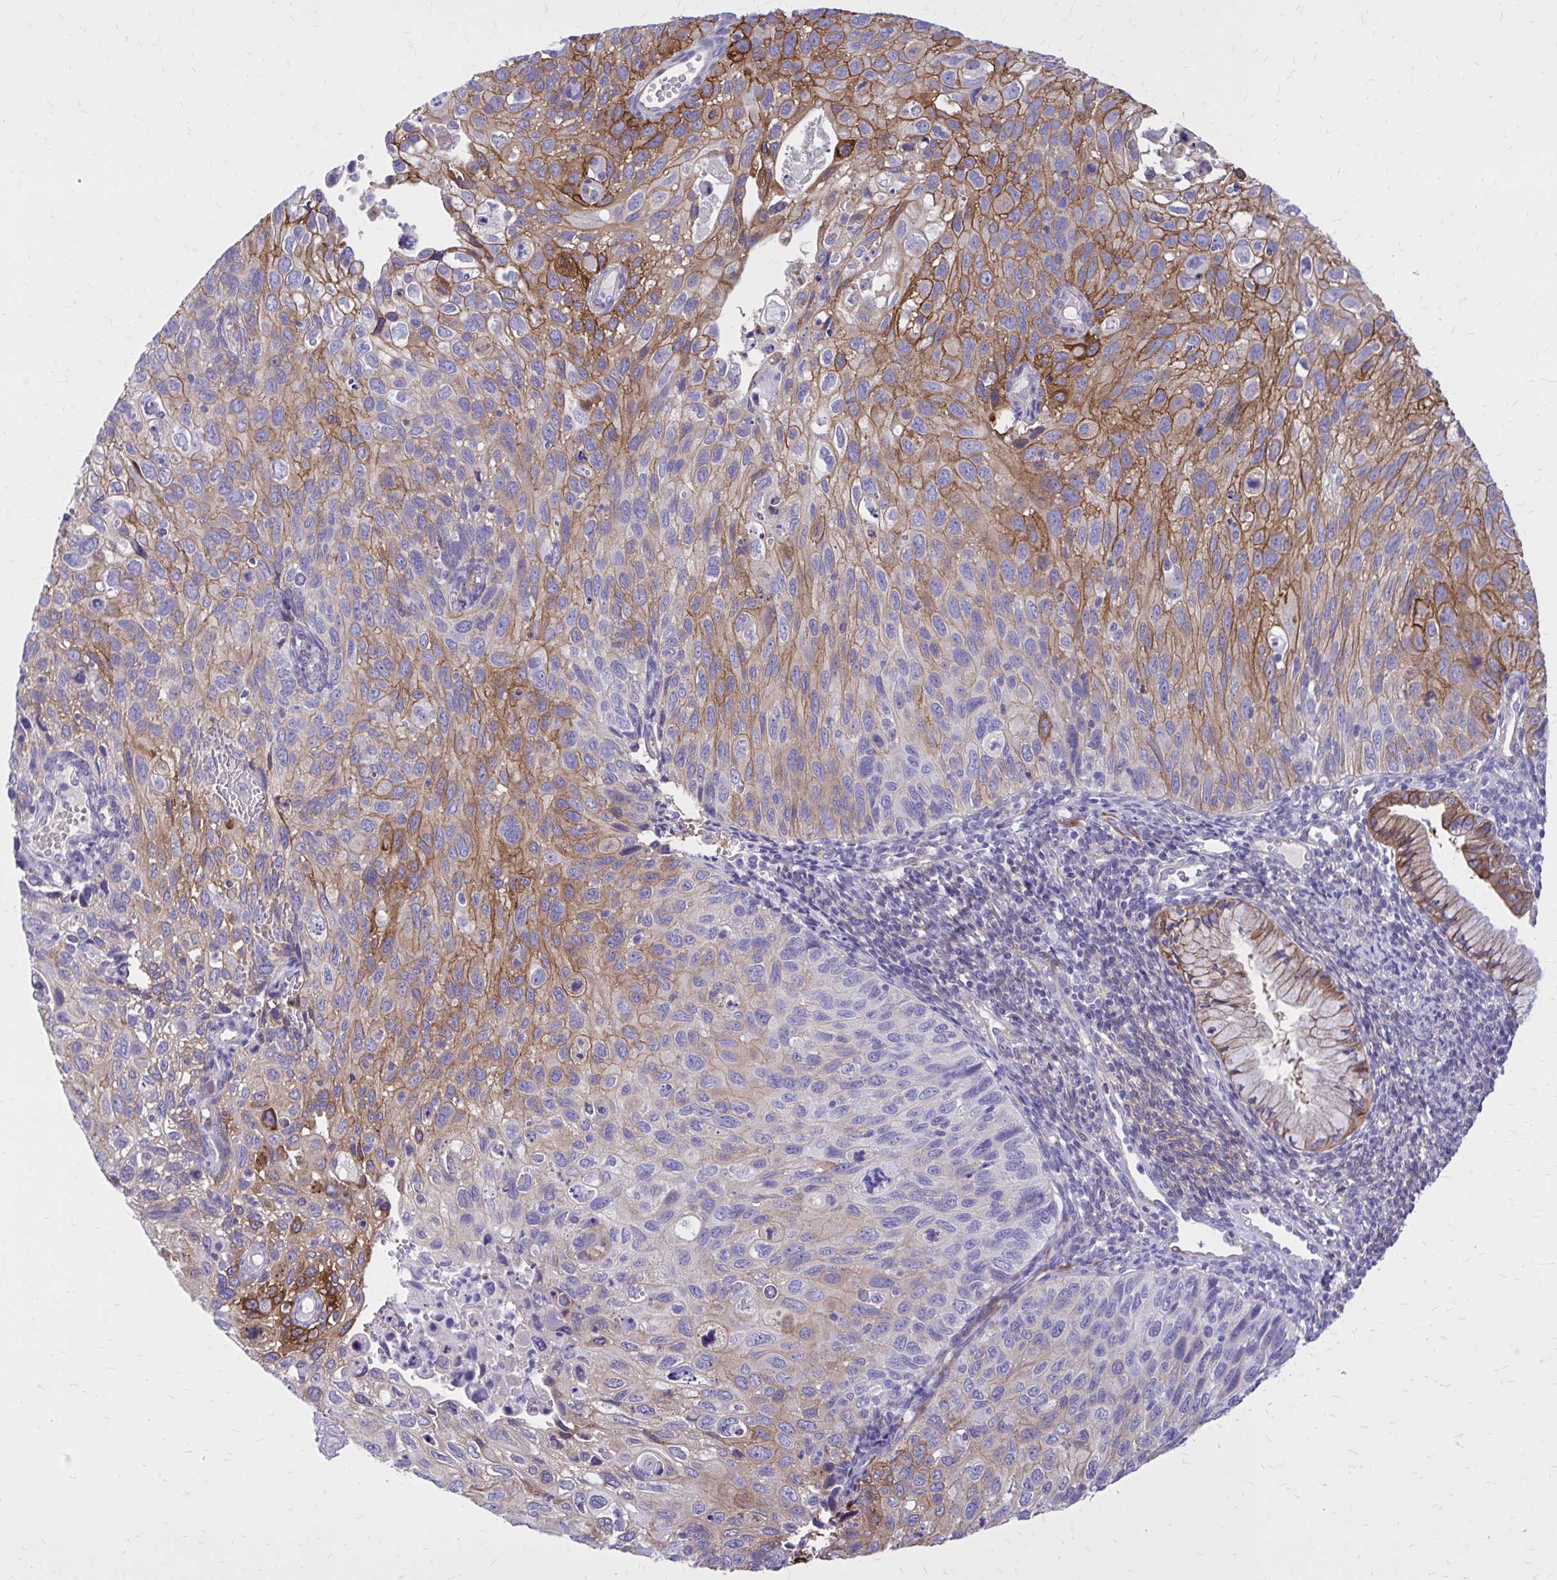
{"staining": {"intensity": "moderate", "quantity": "25%-75%", "location": "cytoplasmic/membranous"}, "tissue": "cervical cancer", "cell_type": "Tumor cells", "image_type": "cancer", "snomed": [{"axis": "morphology", "description": "Squamous cell carcinoma, NOS"}, {"axis": "topography", "description": "Cervix"}], "caption": "IHC histopathology image of neoplastic tissue: cervical cancer (squamous cell carcinoma) stained using IHC demonstrates medium levels of moderate protein expression localized specifically in the cytoplasmic/membranous of tumor cells, appearing as a cytoplasmic/membranous brown color.", "gene": "EPB41L1", "patient": {"sex": "female", "age": 70}}